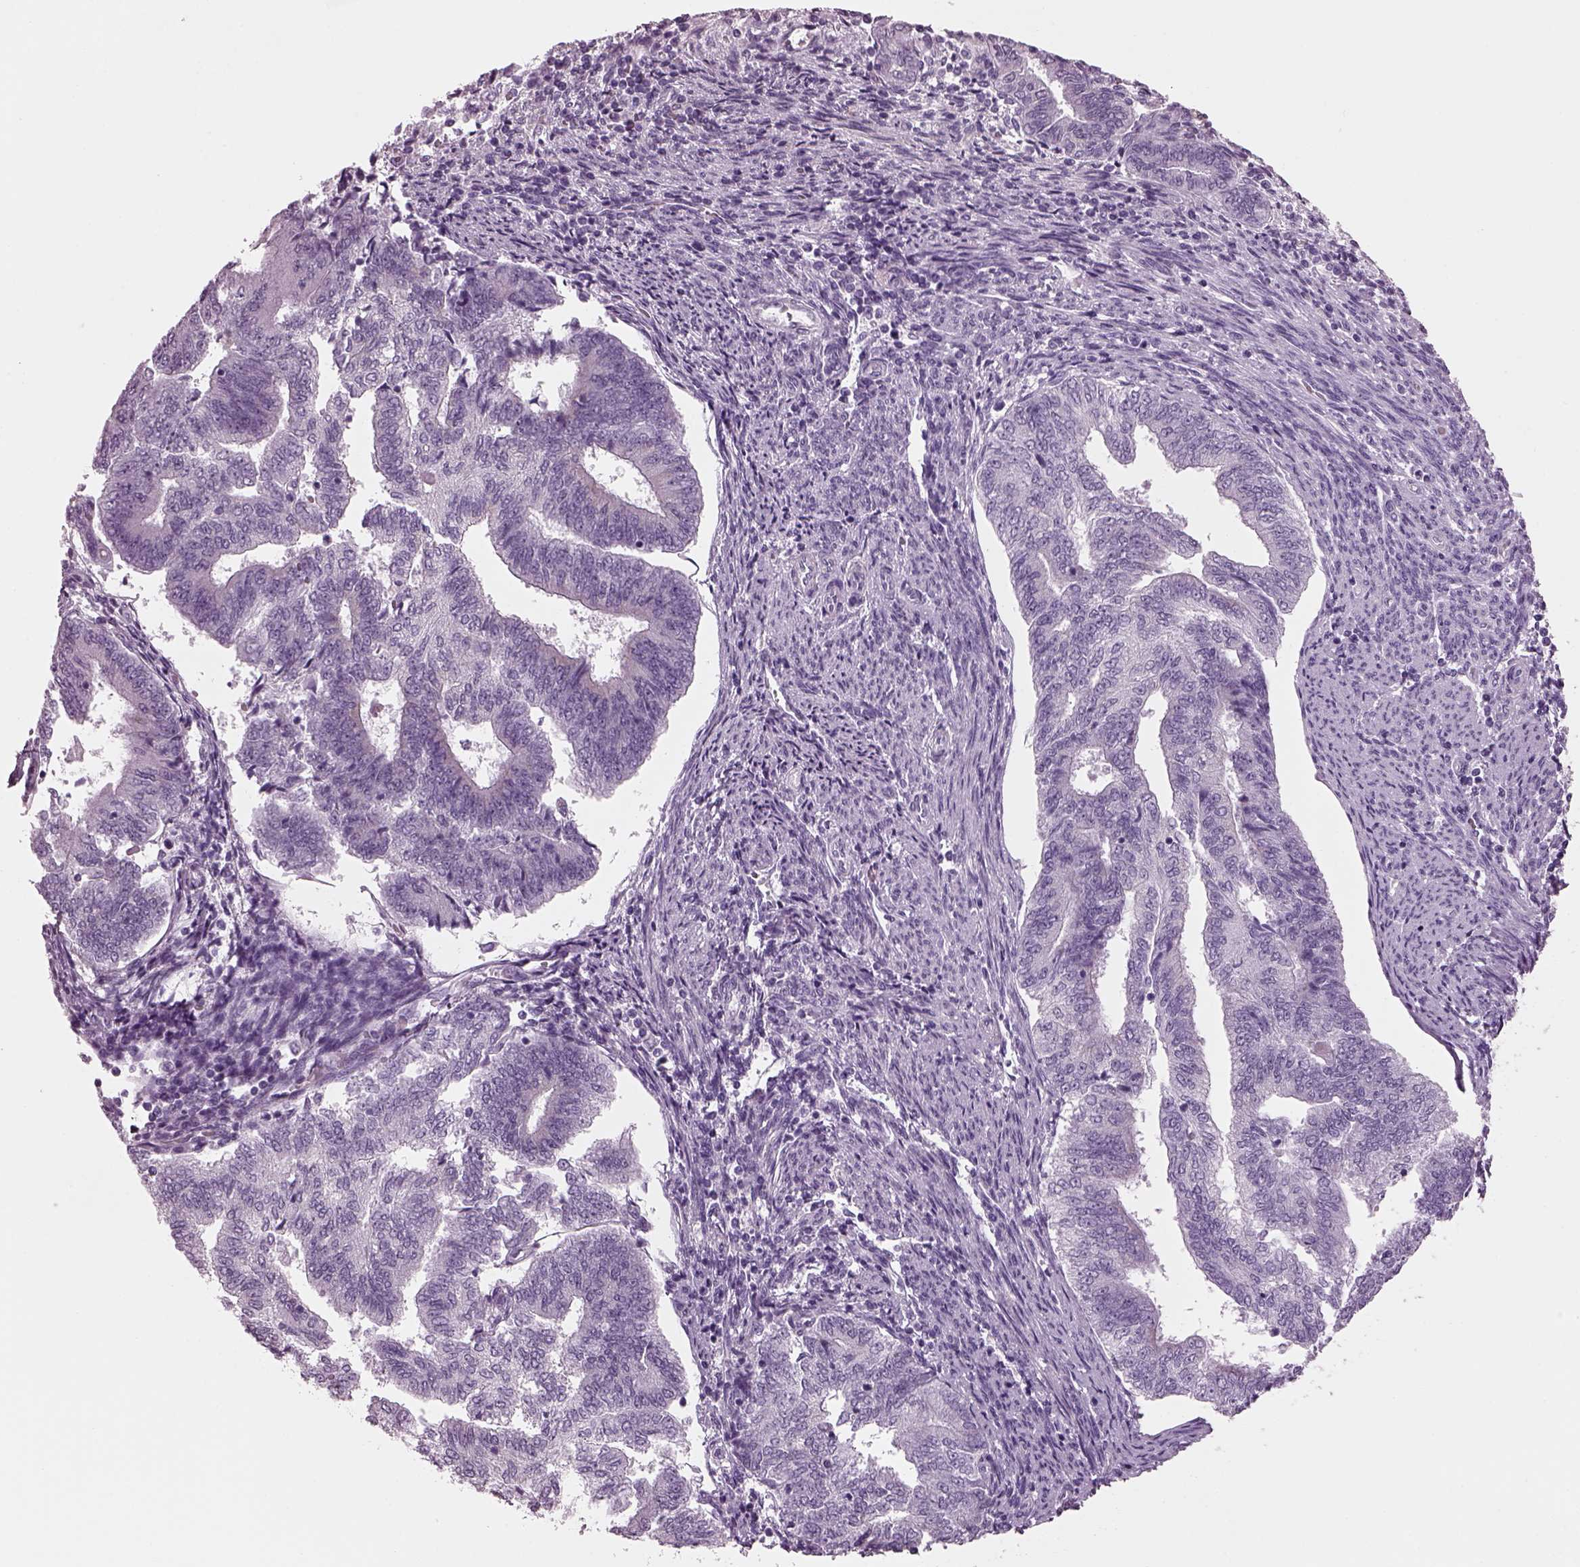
{"staining": {"intensity": "negative", "quantity": "none", "location": "none"}, "tissue": "endometrial cancer", "cell_type": "Tumor cells", "image_type": "cancer", "snomed": [{"axis": "morphology", "description": "Adenocarcinoma, NOS"}, {"axis": "topography", "description": "Endometrium"}], "caption": "Immunohistochemistry (IHC) photomicrograph of endometrial adenocarcinoma stained for a protein (brown), which reveals no positivity in tumor cells.", "gene": "PRR9", "patient": {"sex": "female", "age": 65}}